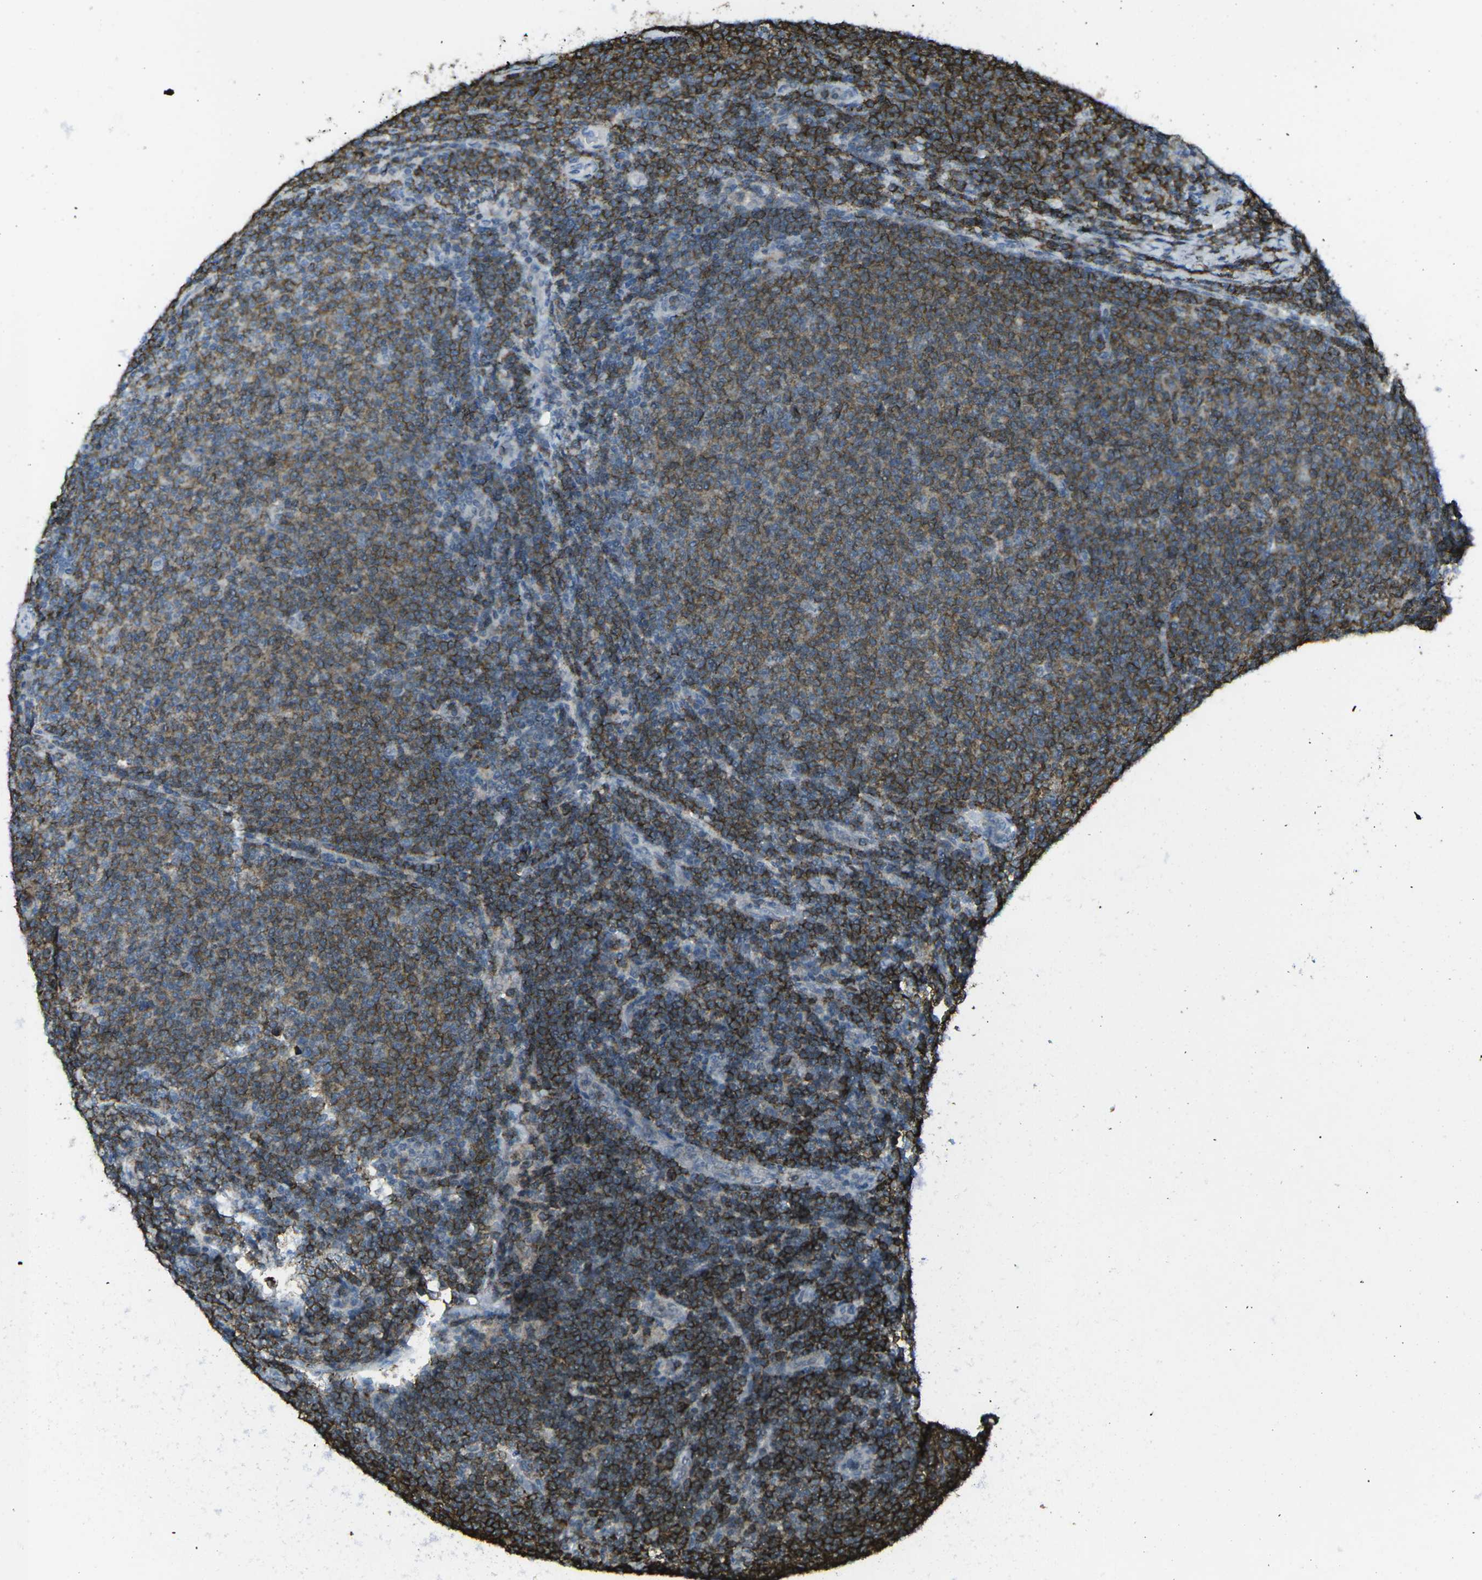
{"staining": {"intensity": "strong", "quantity": ">75%", "location": "cytoplasmic/membranous"}, "tissue": "lymphoma", "cell_type": "Tumor cells", "image_type": "cancer", "snomed": [{"axis": "morphology", "description": "Malignant lymphoma, non-Hodgkin's type, Low grade"}, {"axis": "topography", "description": "Lymph node"}], "caption": "Immunohistochemistry (IHC) image of neoplastic tissue: human lymphoma stained using immunohistochemistry (IHC) shows high levels of strong protein expression localized specifically in the cytoplasmic/membranous of tumor cells, appearing as a cytoplasmic/membranous brown color.", "gene": "CD19", "patient": {"sex": "male", "age": 66}}